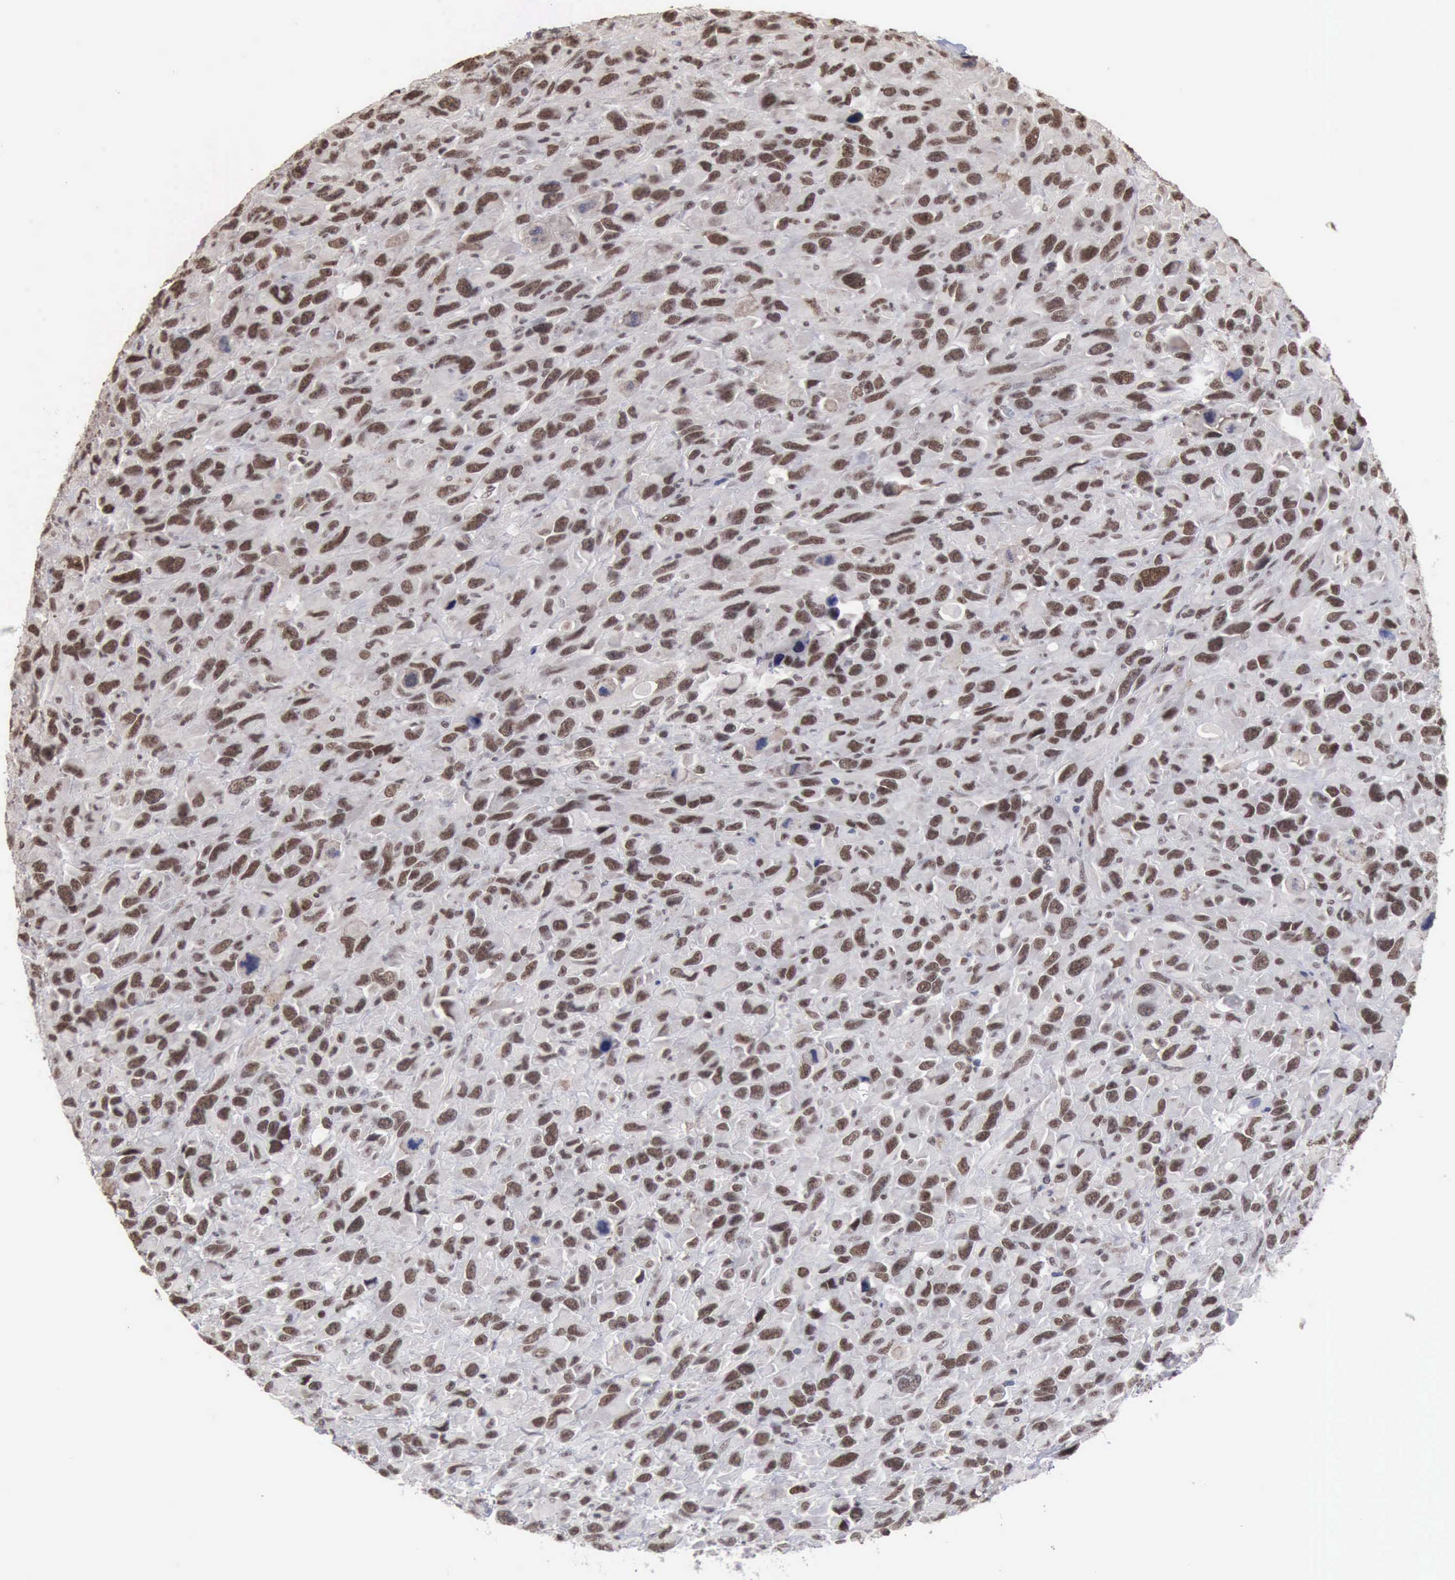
{"staining": {"intensity": "strong", "quantity": ">75%", "location": "nuclear"}, "tissue": "renal cancer", "cell_type": "Tumor cells", "image_type": "cancer", "snomed": [{"axis": "morphology", "description": "Adenocarcinoma, NOS"}, {"axis": "topography", "description": "Kidney"}], "caption": "A micrograph of human renal cancer (adenocarcinoma) stained for a protein shows strong nuclear brown staining in tumor cells. Immunohistochemistry stains the protein of interest in brown and the nuclei are stained blue.", "gene": "TAF1", "patient": {"sex": "male", "age": 79}}